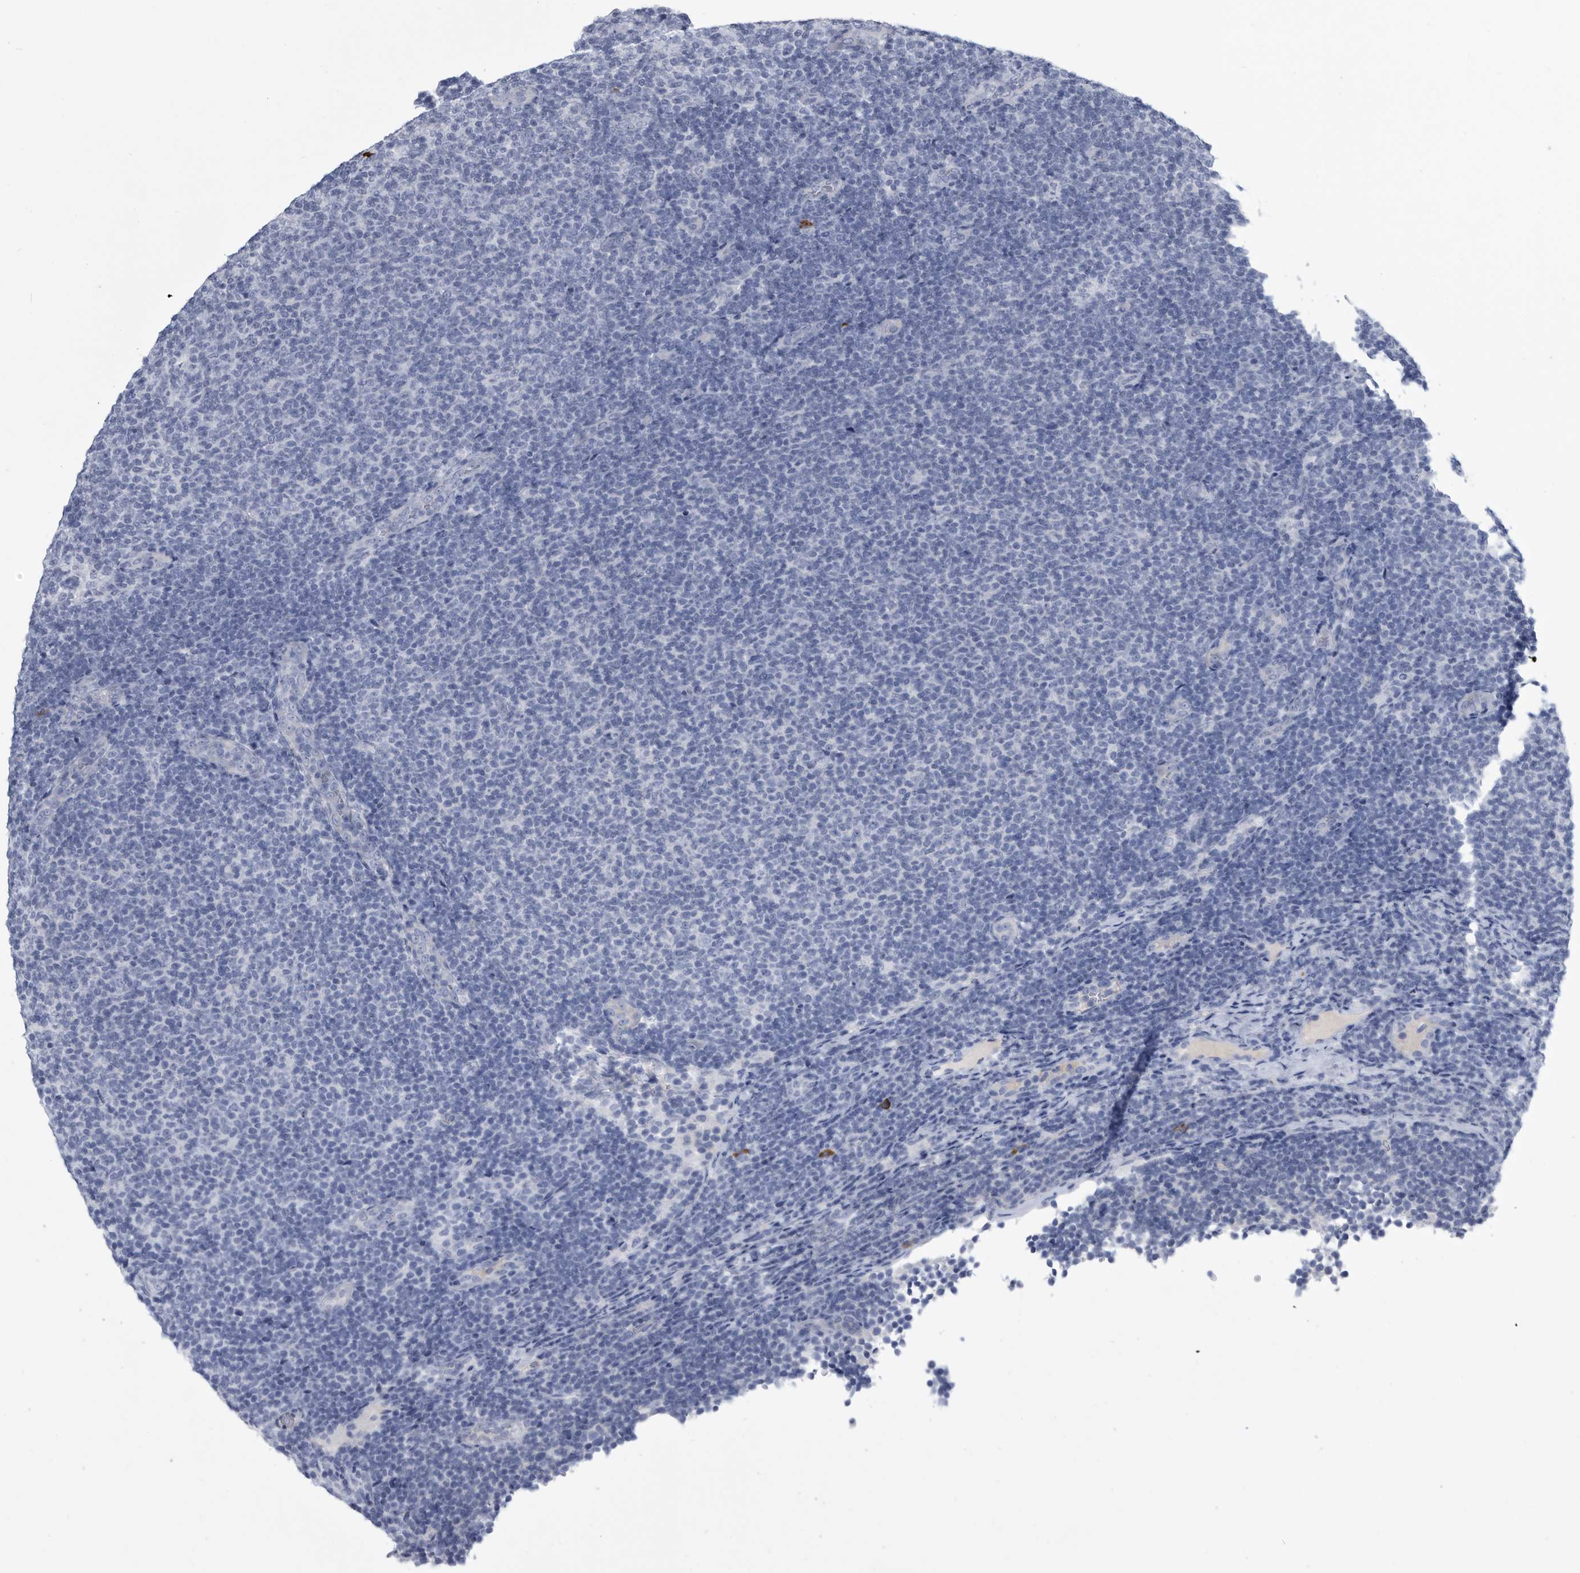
{"staining": {"intensity": "negative", "quantity": "none", "location": "none"}, "tissue": "lymphoma", "cell_type": "Tumor cells", "image_type": "cancer", "snomed": [{"axis": "morphology", "description": "Malignant lymphoma, non-Hodgkin's type, Low grade"}, {"axis": "topography", "description": "Lymph node"}], "caption": "The IHC photomicrograph has no significant staining in tumor cells of lymphoma tissue.", "gene": "BTBD6", "patient": {"sex": "male", "age": 66}}